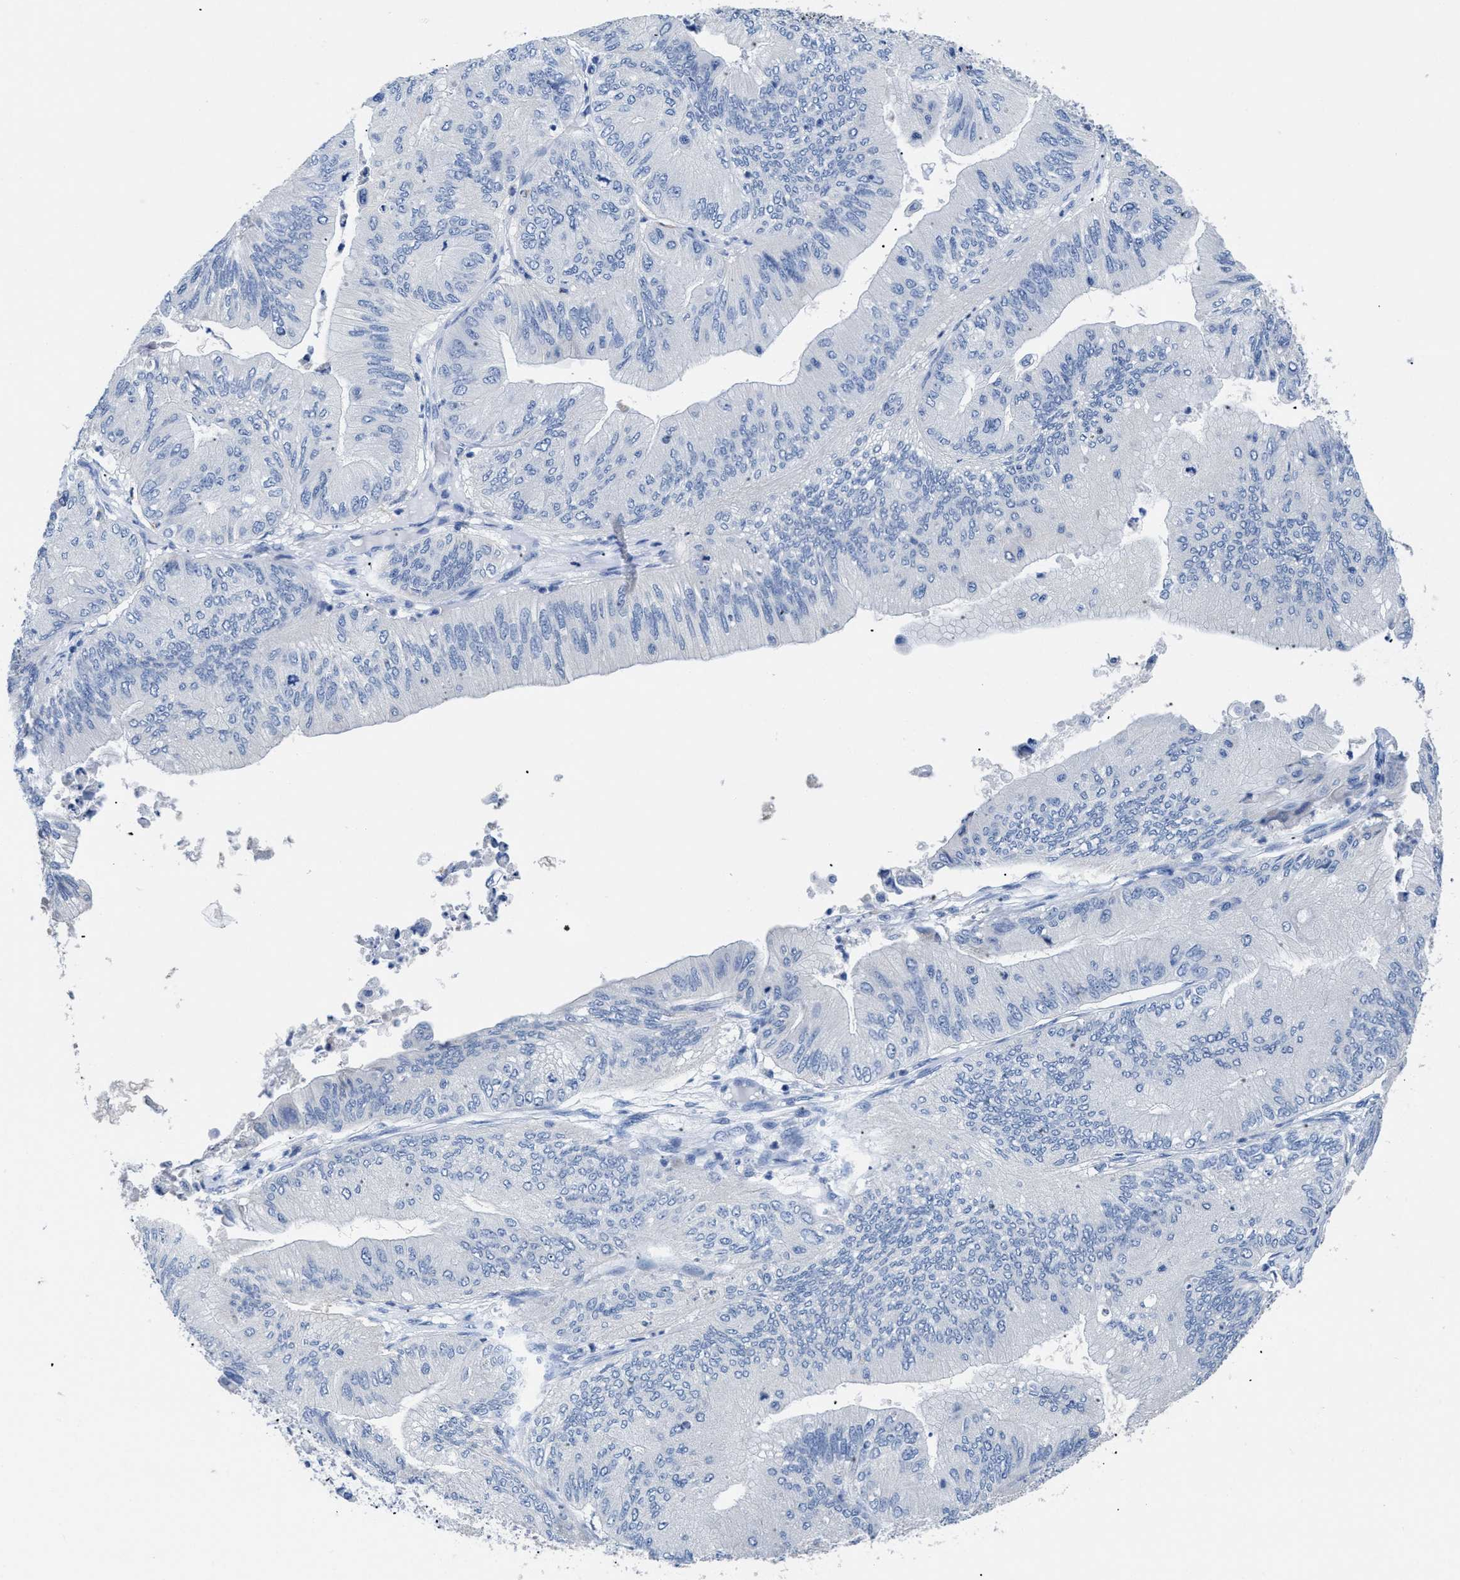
{"staining": {"intensity": "negative", "quantity": "none", "location": "none"}, "tissue": "ovarian cancer", "cell_type": "Tumor cells", "image_type": "cancer", "snomed": [{"axis": "morphology", "description": "Cystadenocarcinoma, mucinous, NOS"}, {"axis": "topography", "description": "Ovary"}], "caption": "This is an immunohistochemistry (IHC) image of mucinous cystadenocarcinoma (ovarian). There is no positivity in tumor cells.", "gene": "APOBEC2", "patient": {"sex": "female", "age": 61}}